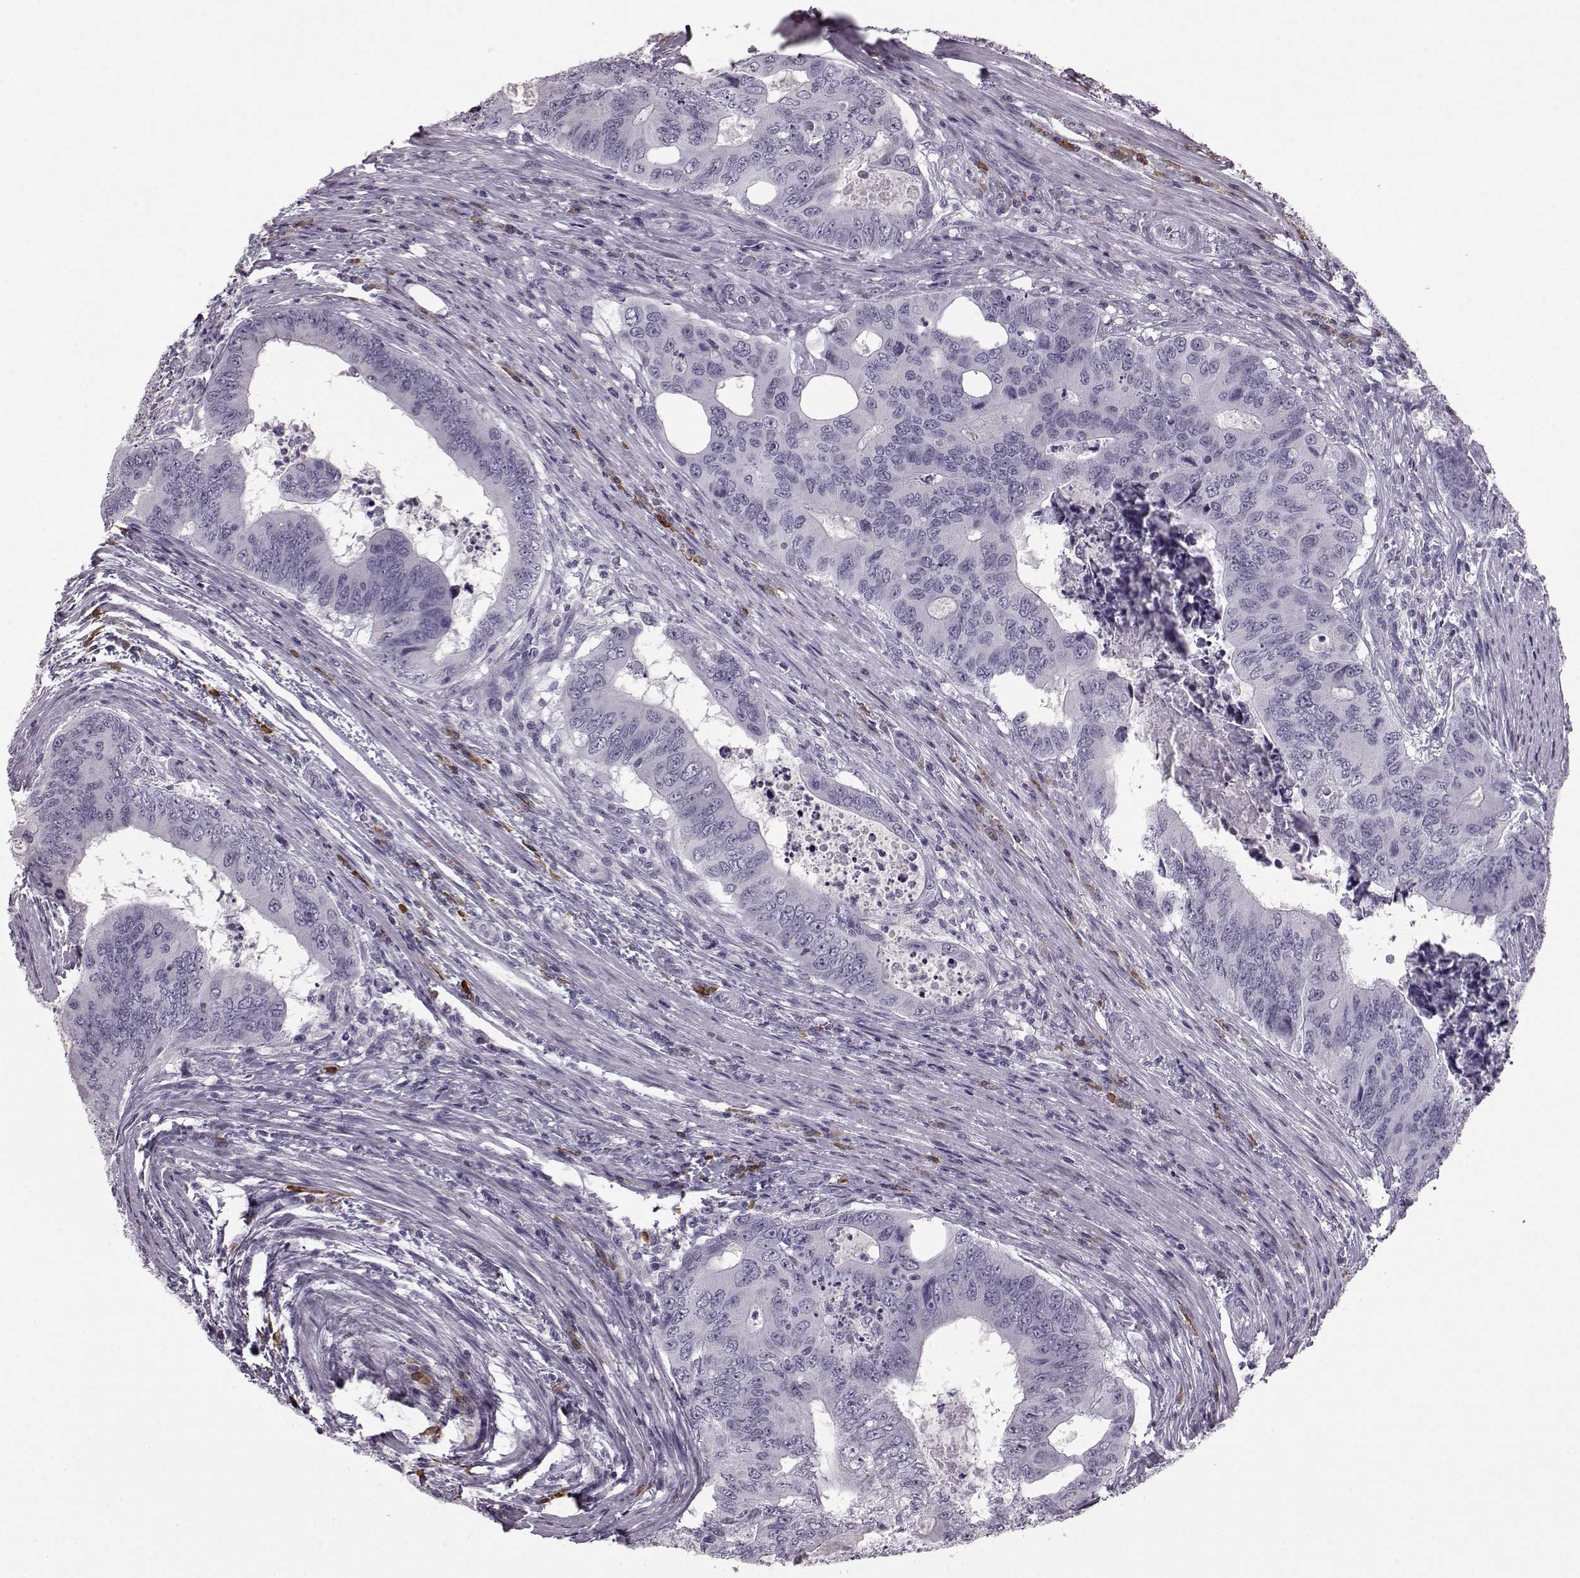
{"staining": {"intensity": "negative", "quantity": "none", "location": "none"}, "tissue": "colorectal cancer", "cell_type": "Tumor cells", "image_type": "cancer", "snomed": [{"axis": "morphology", "description": "Adenocarcinoma, NOS"}, {"axis": "topography", "description": "Colon"}], "caption": "Immunohistochemistry micrograph of neoplastic tissue: colorectal cancer stained with DAB reveals no significant protein positivity in tumor cells. Nuclei are stained in blue.", "gene": "JSRP1", "patient": {"sex": "male", "age": 53}}